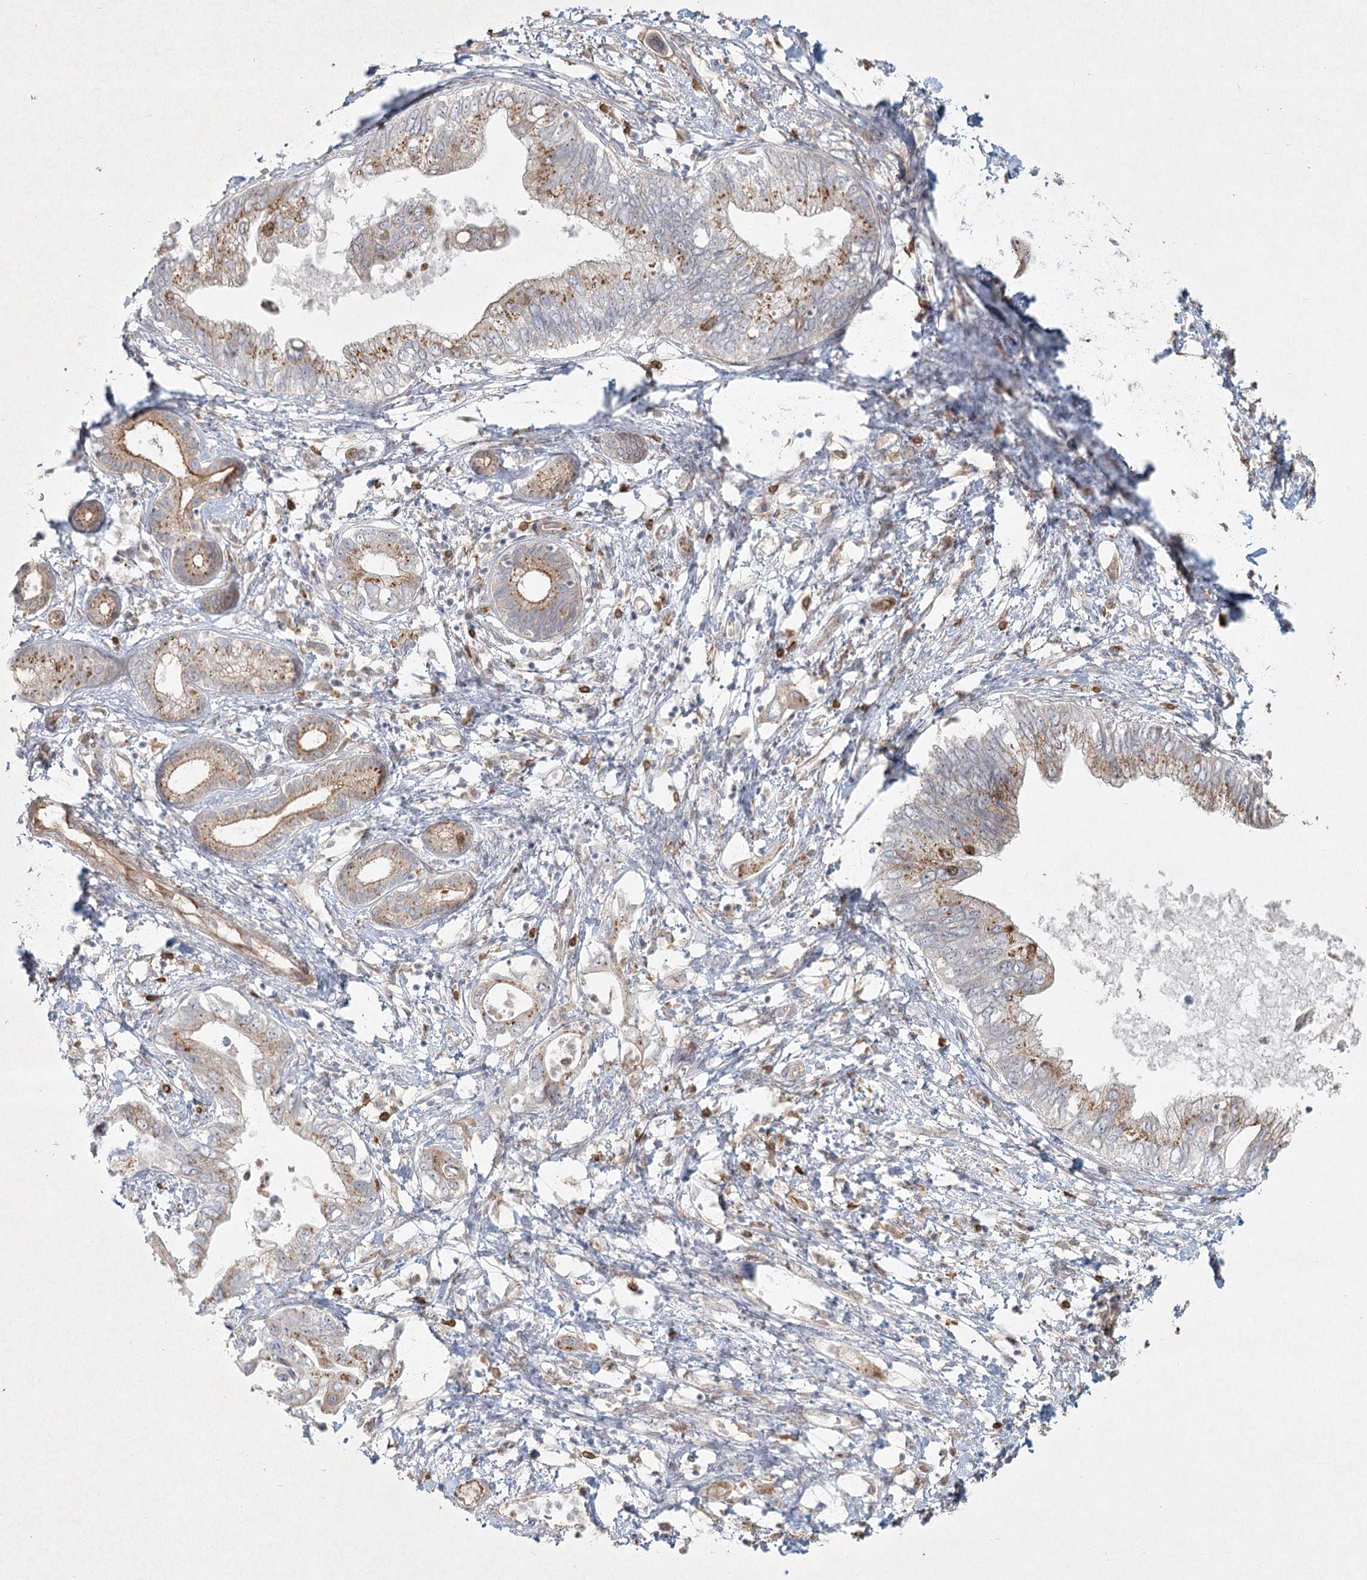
{"staining": {"intensity": "moderate", "quantity": "25%-75%", "location": "cytoplasmic/membranous"}, "tissue": "pancreatic cancer", "cell_type": "Tumor cells", "image_type": "cancer", "snomed": [{"axis": "morphology", "description": "Adenocarcinoma, NOS"}, {"axis": "topography", "description": "Pancreas"}], "caption": "IHC histopathology image of human pancreatic cancer (adenocarcinoma) stained for a protein (brown), which displays medium levels of moderate cytoplasmic/membranous staining in about 25%-75% of tumor cells.", "gene": "LRP2BP", "patient": {"sex": "female", "age": 73}}